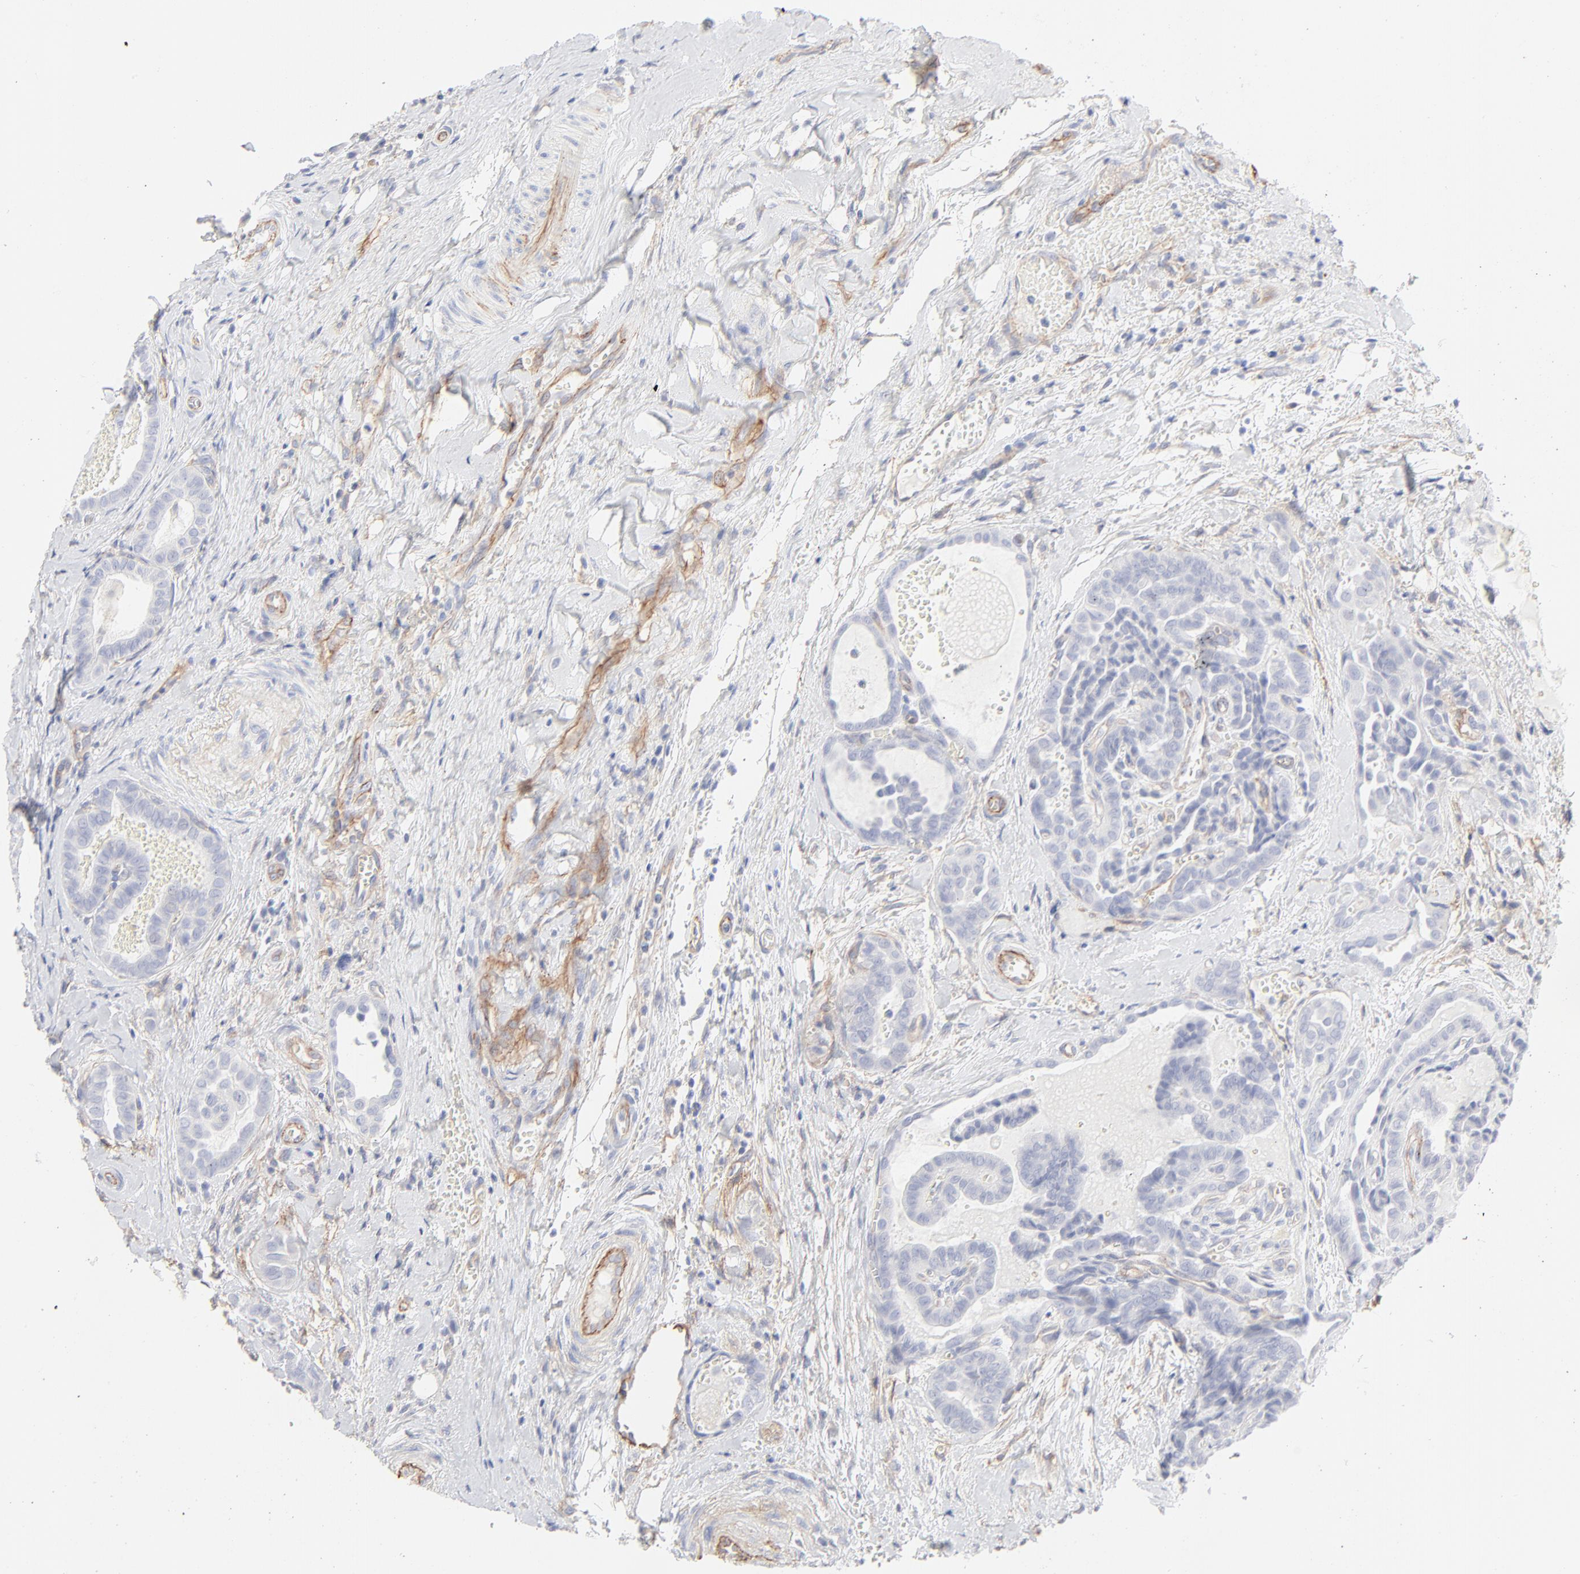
{"staining": {"intensity": "negative", "quantity": "none", "location": "none"}, "tissue": "thyroid cancer", "cell_type": "Tumor cells", "image_type": "cancer", "snomed": [{"axis": "morphology", "description": "Carcinoma, NOS"}, {"axis": "topography", "description": "Thyroid gland"}], "caption": "This is a image of immunohistochemistry (IHC) staining of thyroid cancer, which shows no staining in tumor cells. (DAB (3,3'-diaminobenzidine) immunohistochemistry visualized using brightfield microscopy, high magnification).", "gene": "ITGA5", "patient": {"sex": "female", "age": 91}}